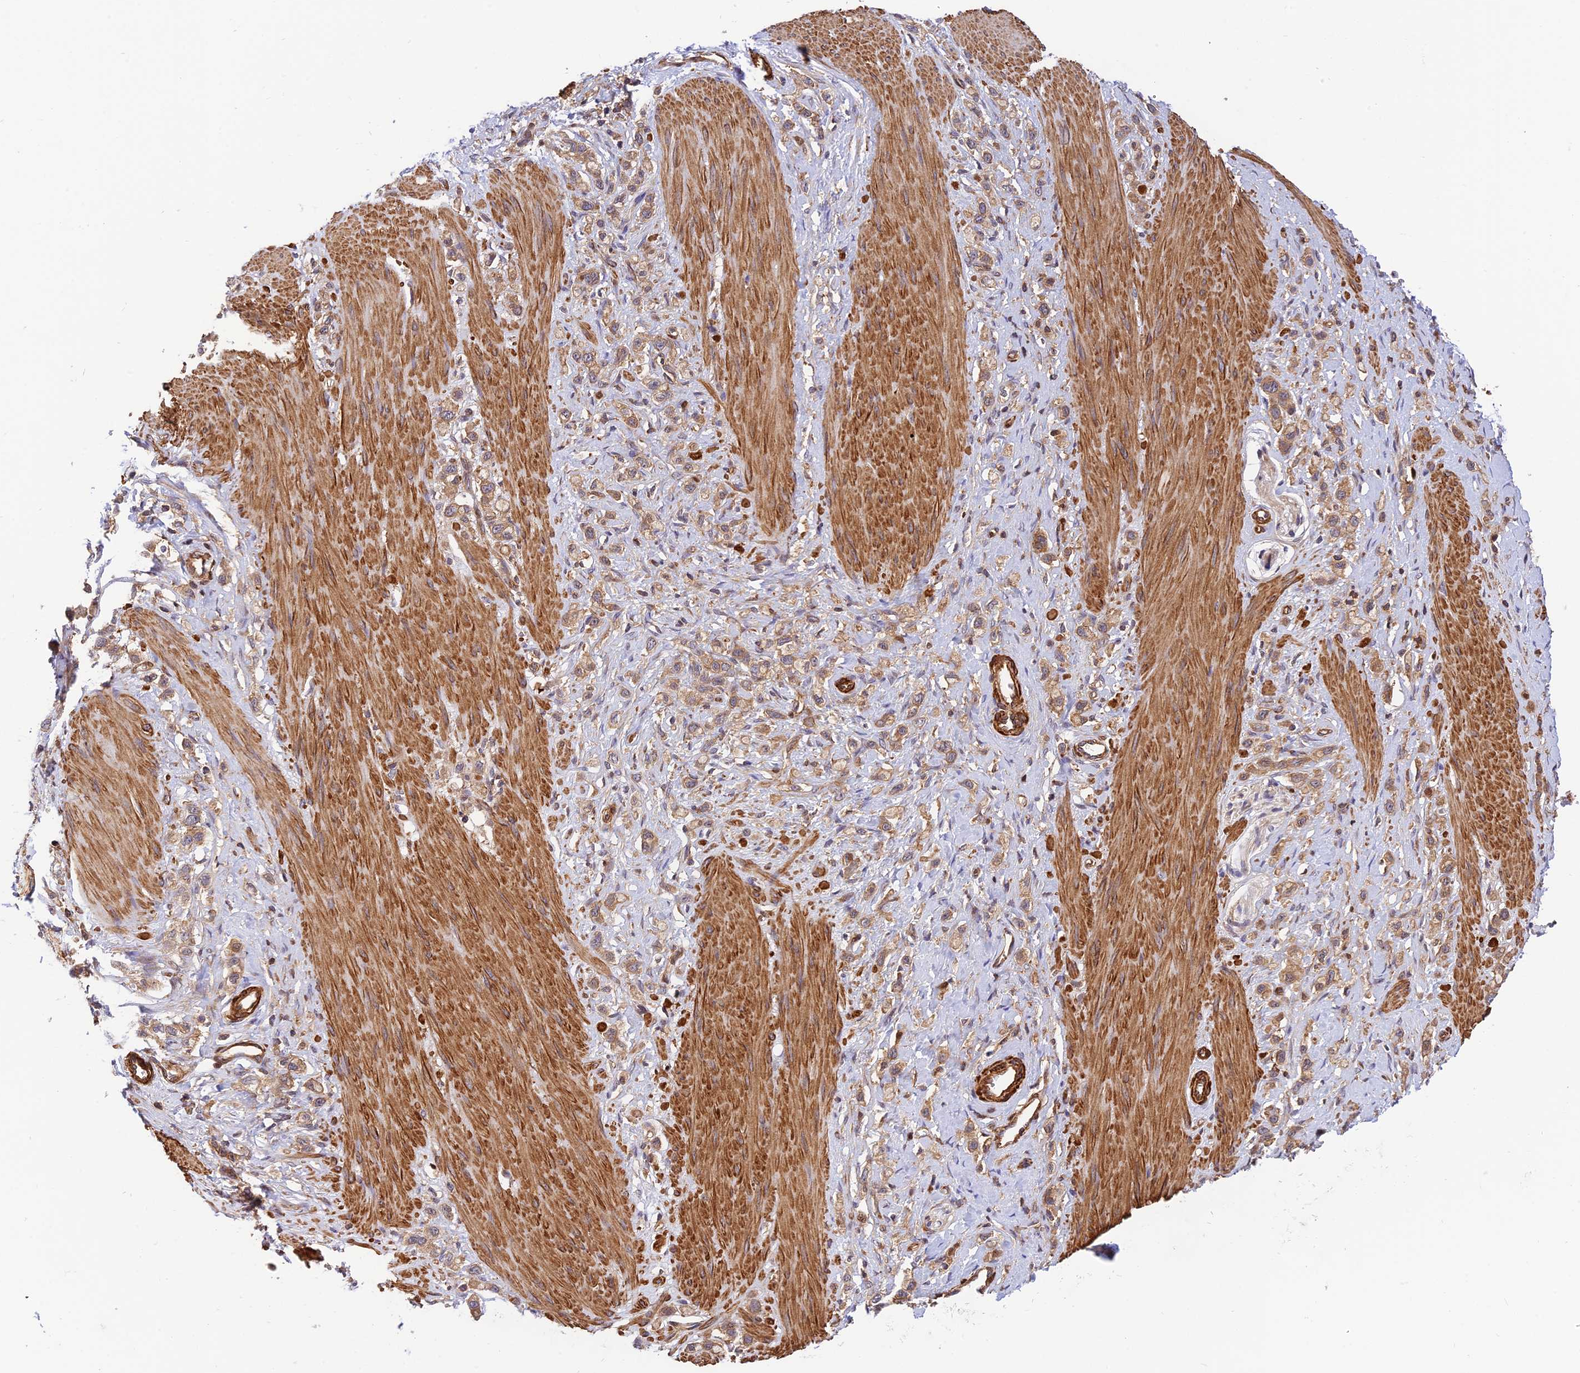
{"staining": {"intensity": "moderate", "quantity": ">75%", "location": "cytoplasmic/membranous"}, "tissue": "stomach cancer", "cell_type": "Tumor cells", "image_type": "cancer", "snomed": [{"axis": "morphology", "description": "Adenocarcinoma, NOS"}, {"axis": "topography", "description": "Stomach"}], "caption": "This is a photomicrograph of IHC staining of stomach adenocarcinoma, which shows moderate positivity in the cytoplasmic/membranous of tumor cells.", "gene": "EVI5L", "patient": {"sex": "female", "age": 65}}